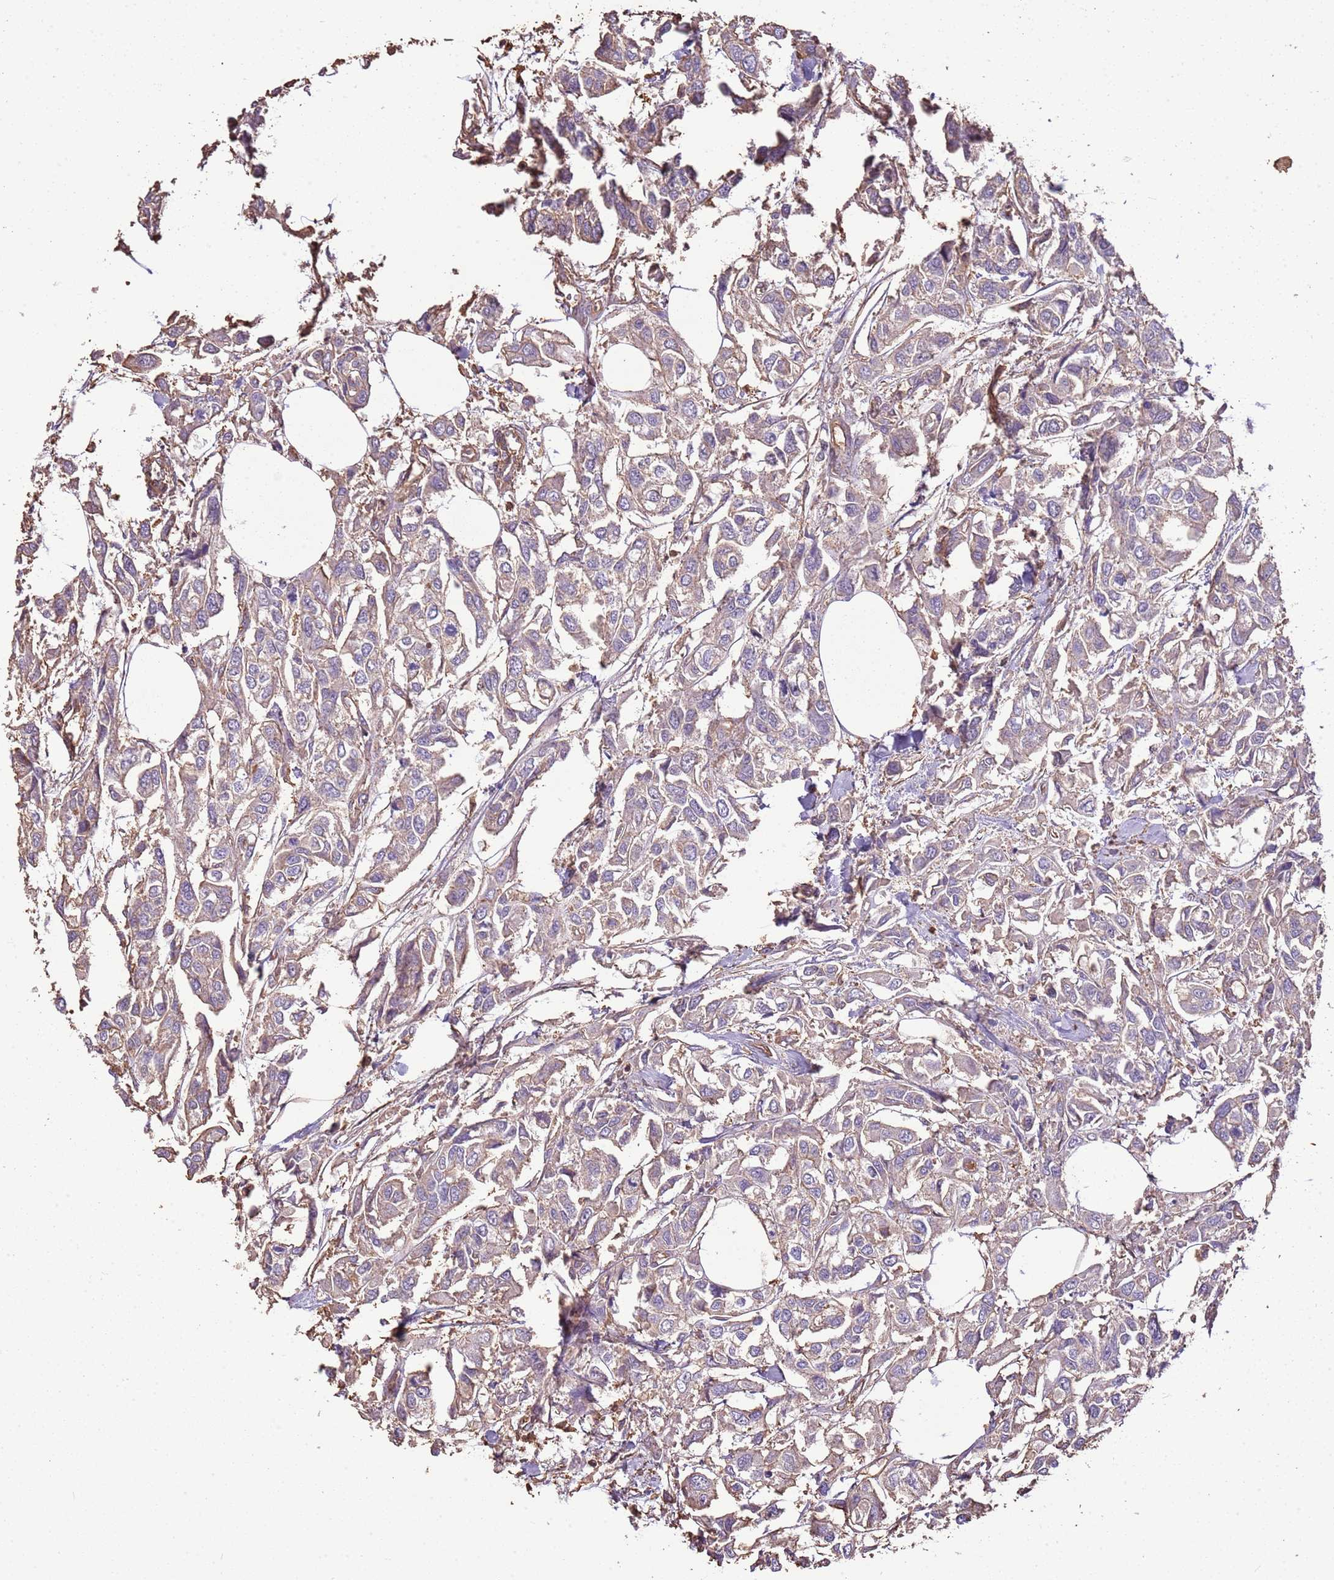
{"staining": {"intensity": "weak", "quantity": "<25%", "location": "cytoplasmic/membranous"}, "tissue": "urothelial cancer", "cell_type": "Tumor cells", "image_type": "cancer", "snomed": [{"axis": "morphology", "description": "Urothelial carcinoma, High grade"}, {"axis": "topography", "description": "Urinary bladder"}], "caption": "Immunohistochemistry of human high-grade urothelial carcinoma demonstrates no expression in tumor cells.", "gene": "ARL10", "patient": {"sex": "male", "age": 67}}